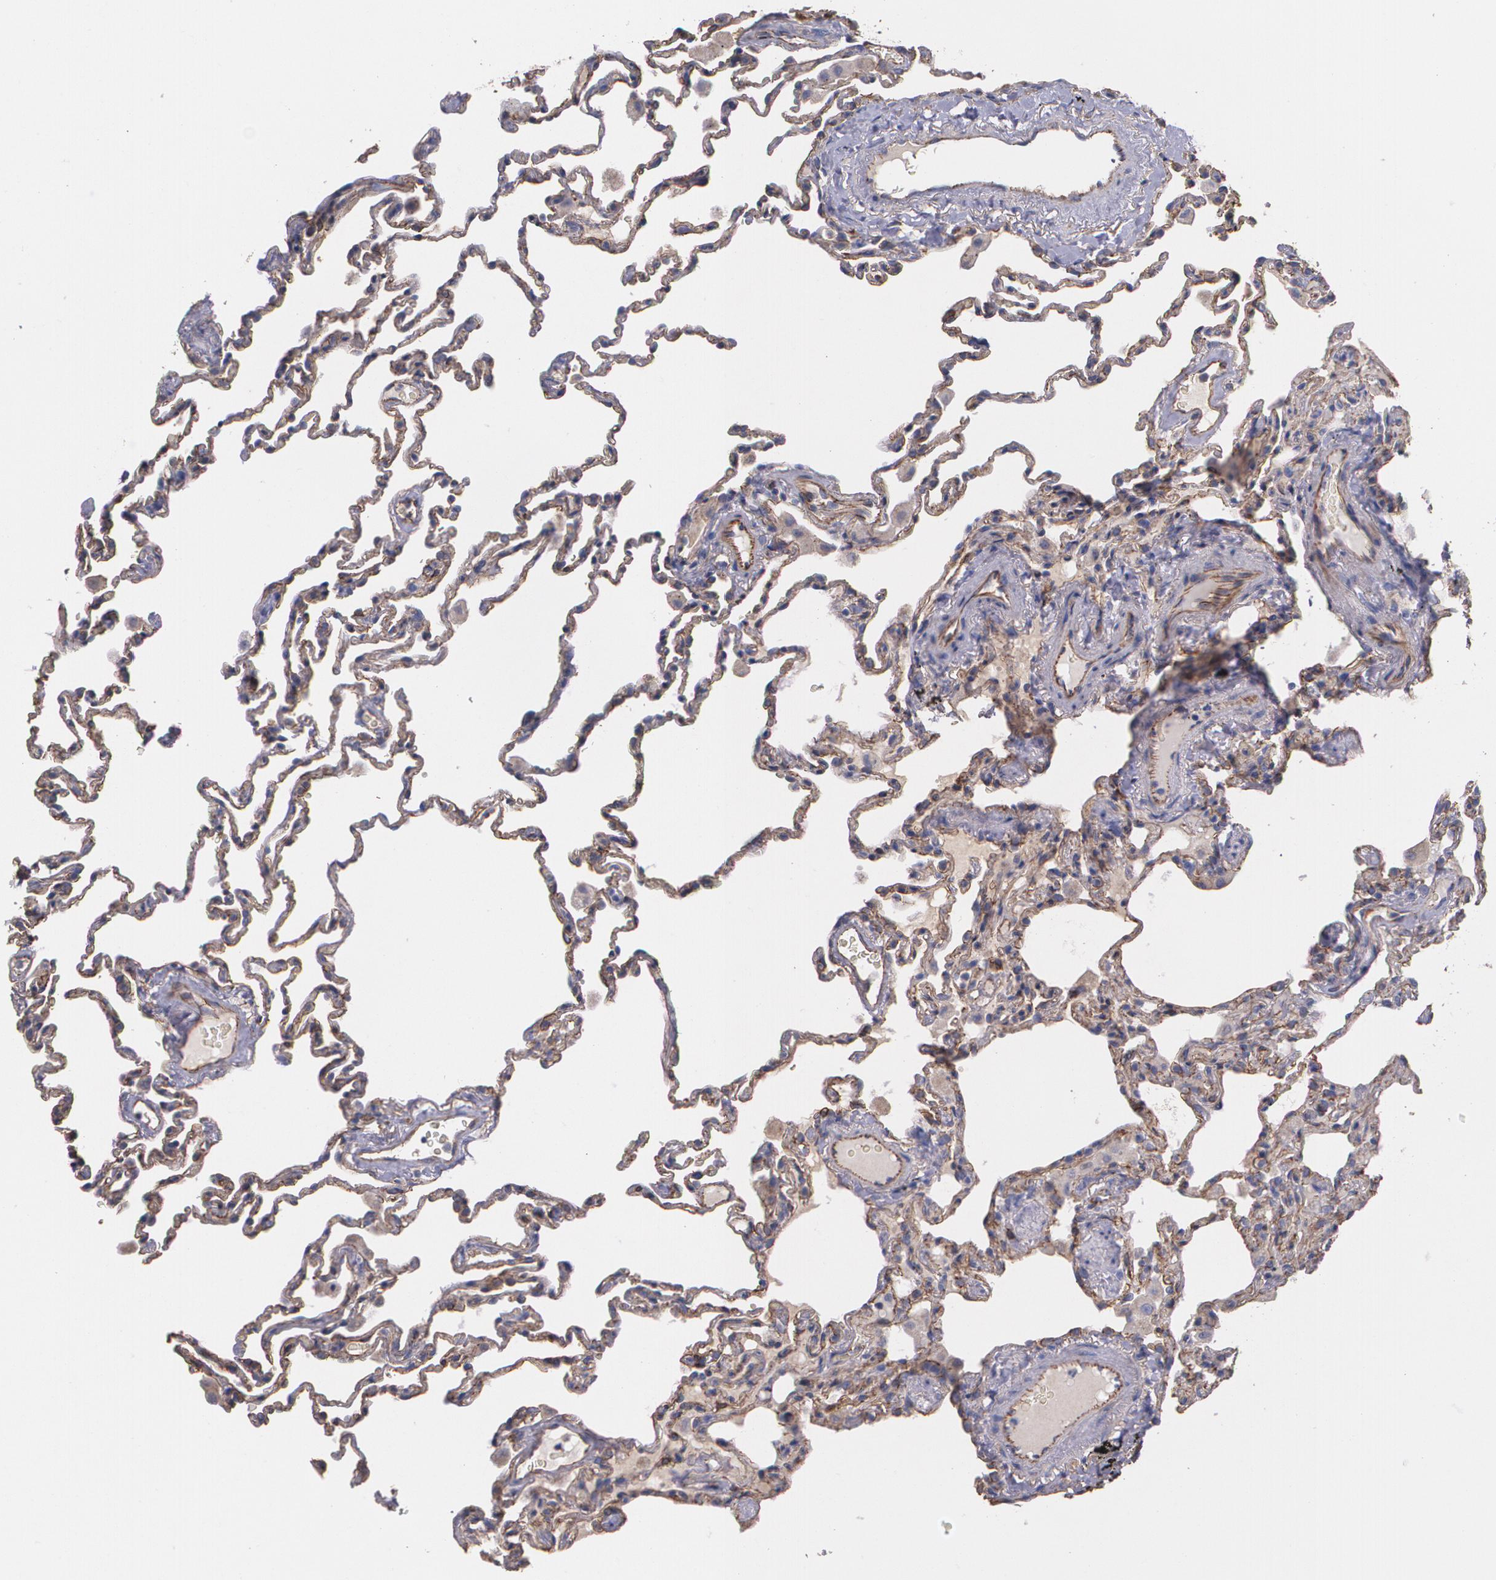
{"staining": {"intensity": "moderate", "quantity": ">75%", "location": "cytoplasmic/membranous"}, "tissue": "lung", "cell_type": "Alveolar cells", "image_type": "normal", "snomed": [{"axis": "morphology", "description": "Normal tissue, NOS"}, {"axis": "topography", "description": "Lung"}], "caption": "The histopathology image exhibits immunohistochemical staining of unremarkable lung. There is moderate cytoplasmic/membranous positivity is identified in approximately >75% of alveolar cells.", "gene": "TJP1", "patient": {"sex": "male", "age": 59}}